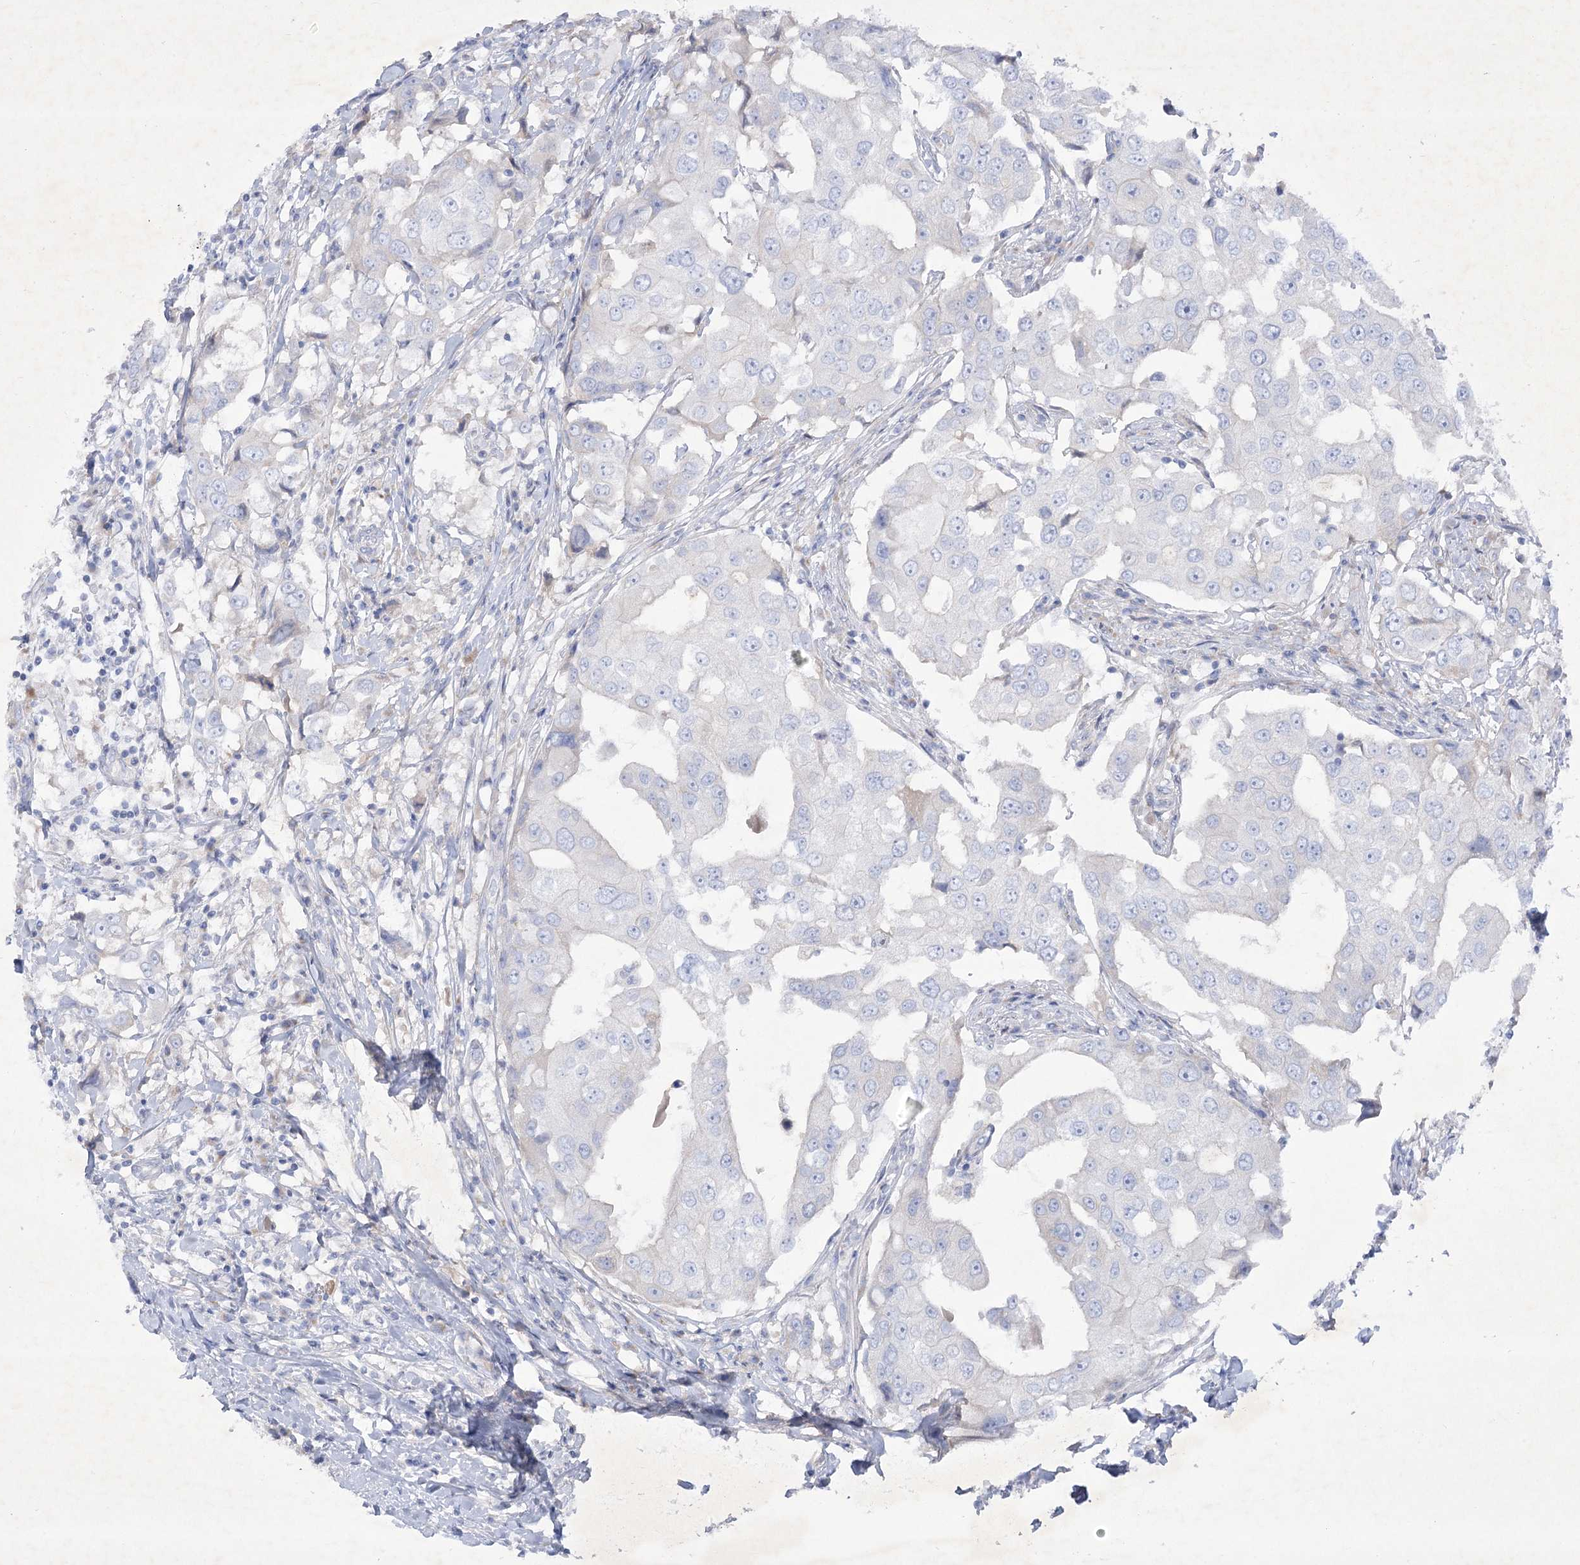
{"staining": {"intensity": "negative", "quantity": "none", "location": "none"}, "tissue": "breast cancer", "cell_type": "Tumor cells", "image_type": "cancer", "snomed": [{"axis": "morphology", "description": "Duct carcinoma"}, {"axis": "topography", "description": "Breast"}], "caption": "Immunohistochemistry (IHC) micrograph of neoplastic tissue: invasive ductal carcinoma (breast) stained with DAB shows no significant protein expression in tumor cells.", "gene": "GBF1", "patient": {"sex": "female", "age": 27}}